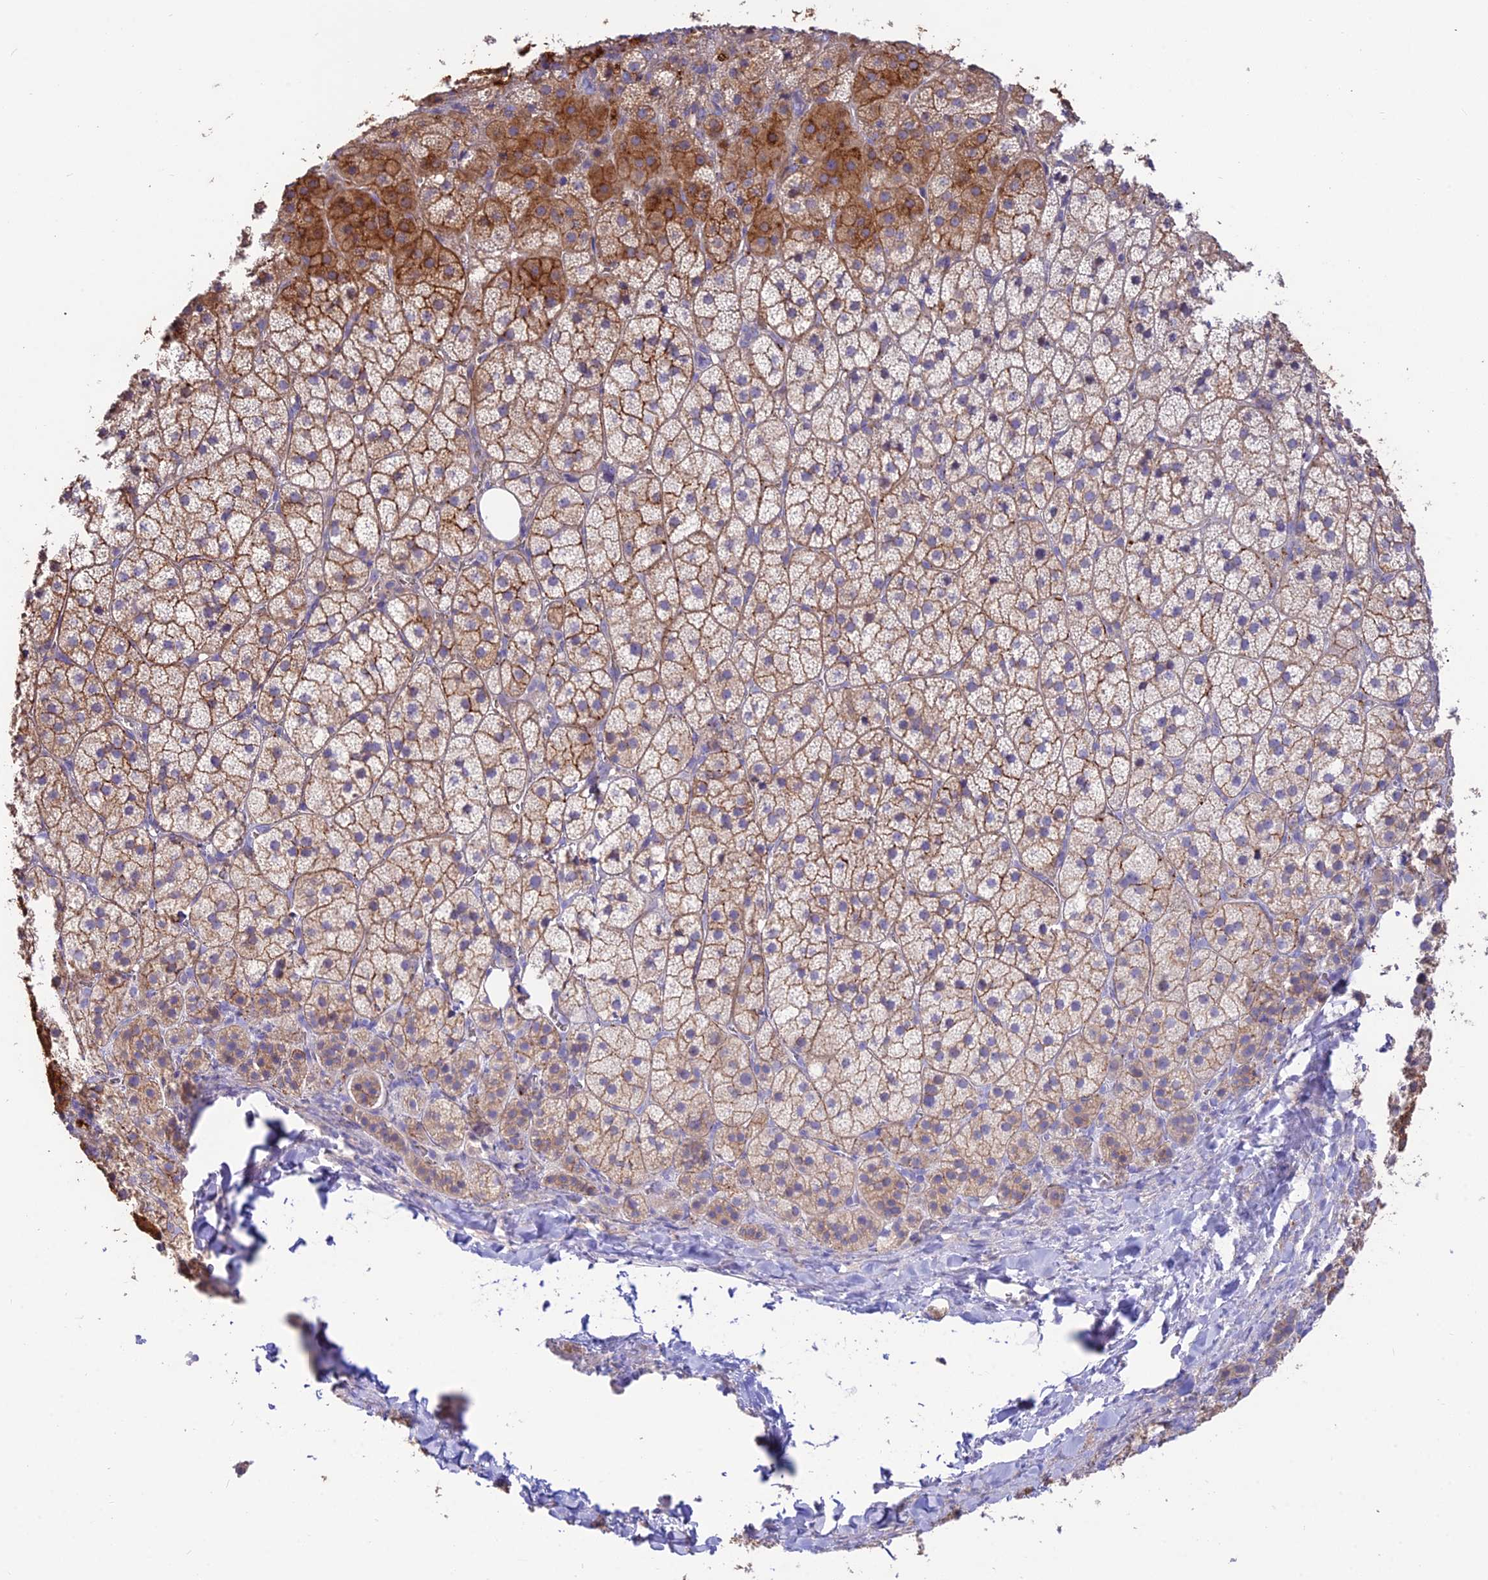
{"staining": {"intensity": "moderate", "quantity": "<25%", "location": "cytoplasmic/membranous"}, "tissue": "adrenal gland", "cell_type": "Glandular cells", "image_type": "normal", "snomed": [{"axis": "morphology", "description": "Normal tissue, NOS"}, {"axis": "topography", "description": "Adrenal gland"}], "caption": "Immunohistochemical staining of normal human adrenal gland displays <25% levels of moderate cytoplasmic/membranous protein expression in approximately <25% of glandular cells.", "gene": "NLRP9", "patient": {"sex": "female", "age": 44}}